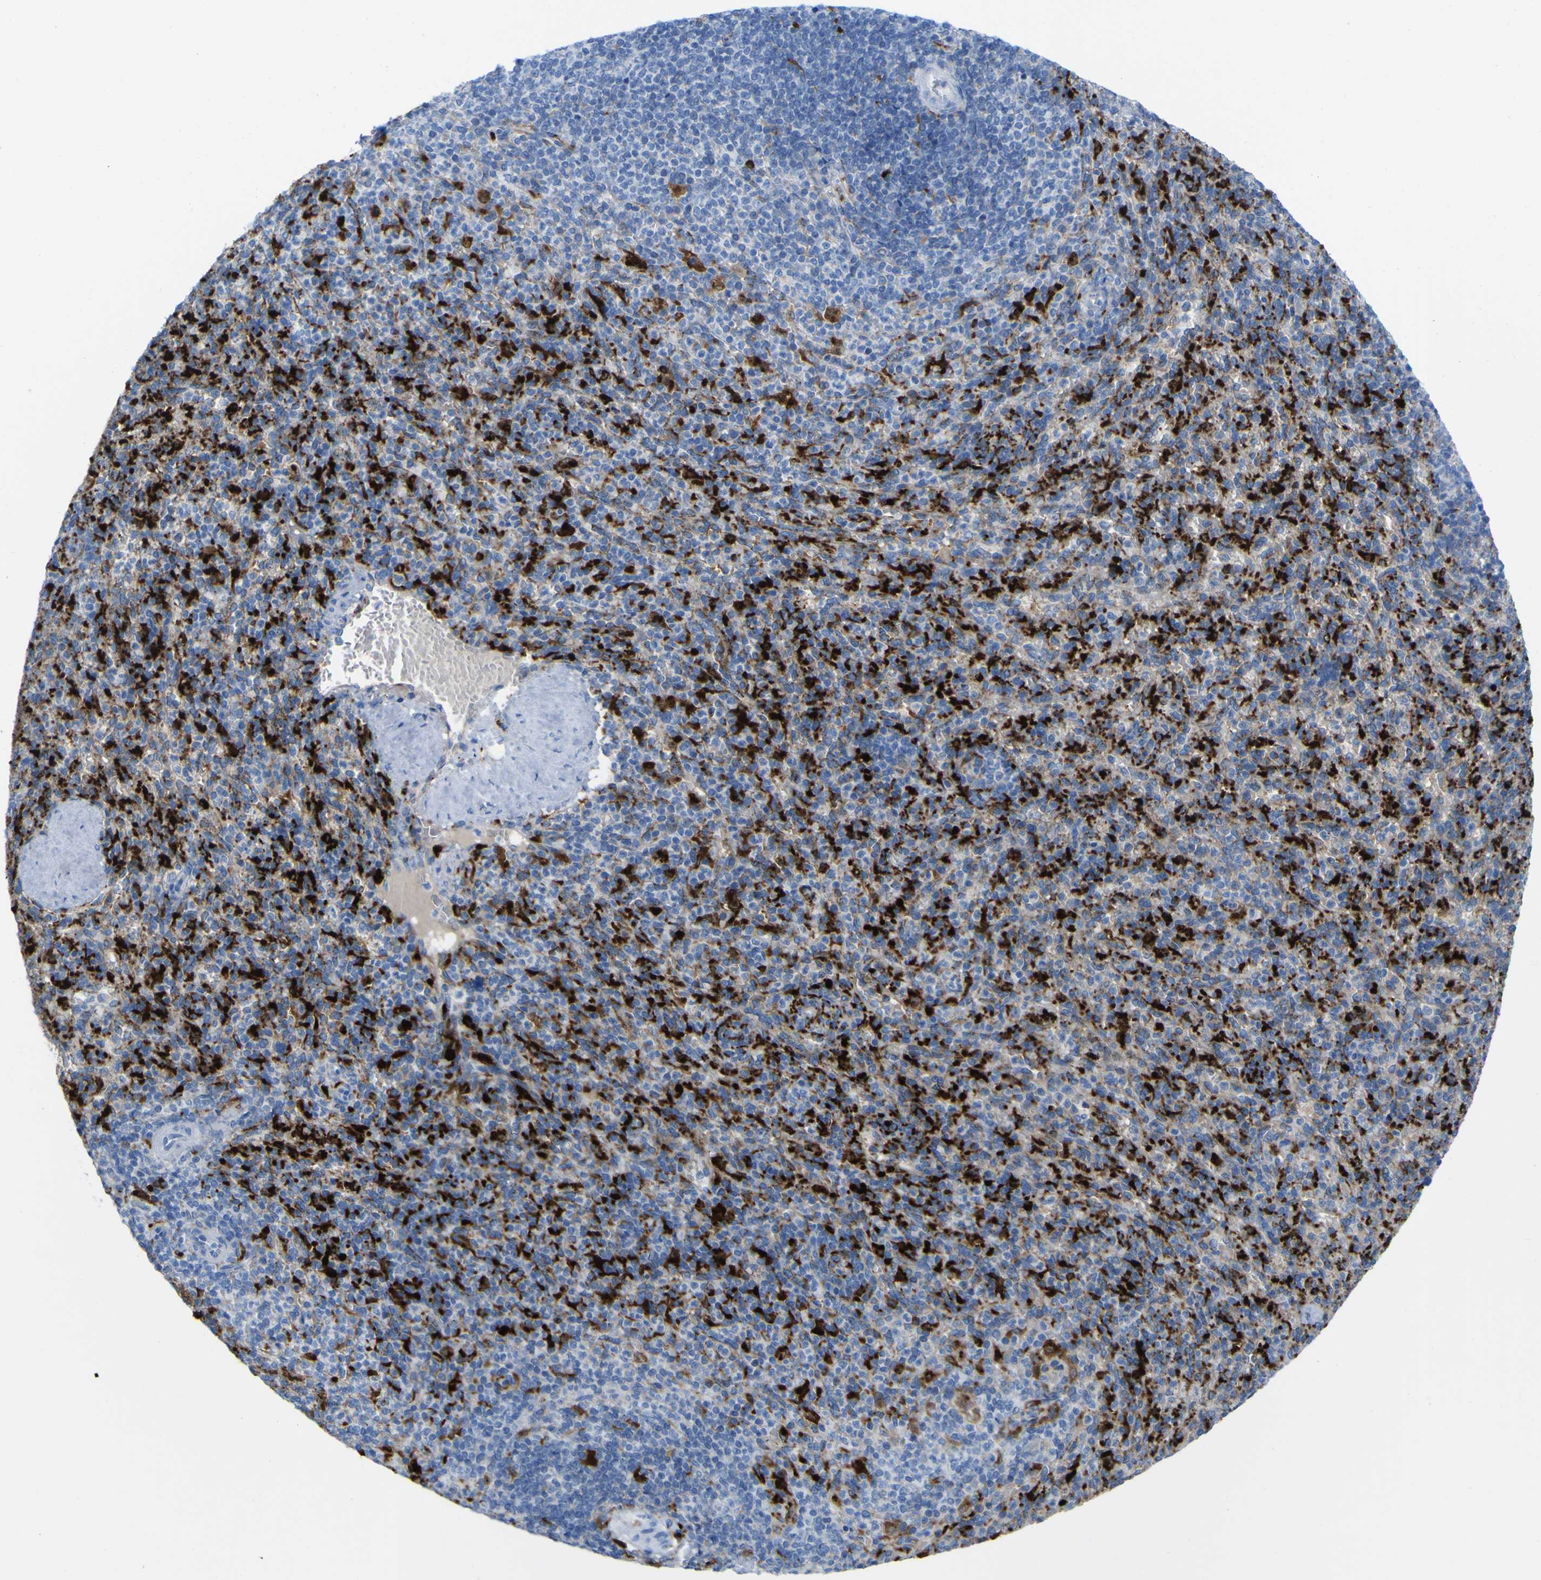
{"staining": {"intensity": "strong", "quantity": "25%-75%", "location": "cytoplasmic/membranous"}, "tissue": "spleen", "cell_type": "Cells in red pulp", "image_type": "normal", "snomed": [{"axis": "morphology", "description": "Normal tissue, NOS"}, {"axis": "topography", "description": "Spleen"}], "caption": "Immunohistochemical staining of normal human spleen demonstrates 25%-75% levels of strong cytoplasmic/membranous protein expression in about 25%-75% of cells in red pulp.", "gene": "PLD3", "patient": {"sex": "male", "age": 36}}